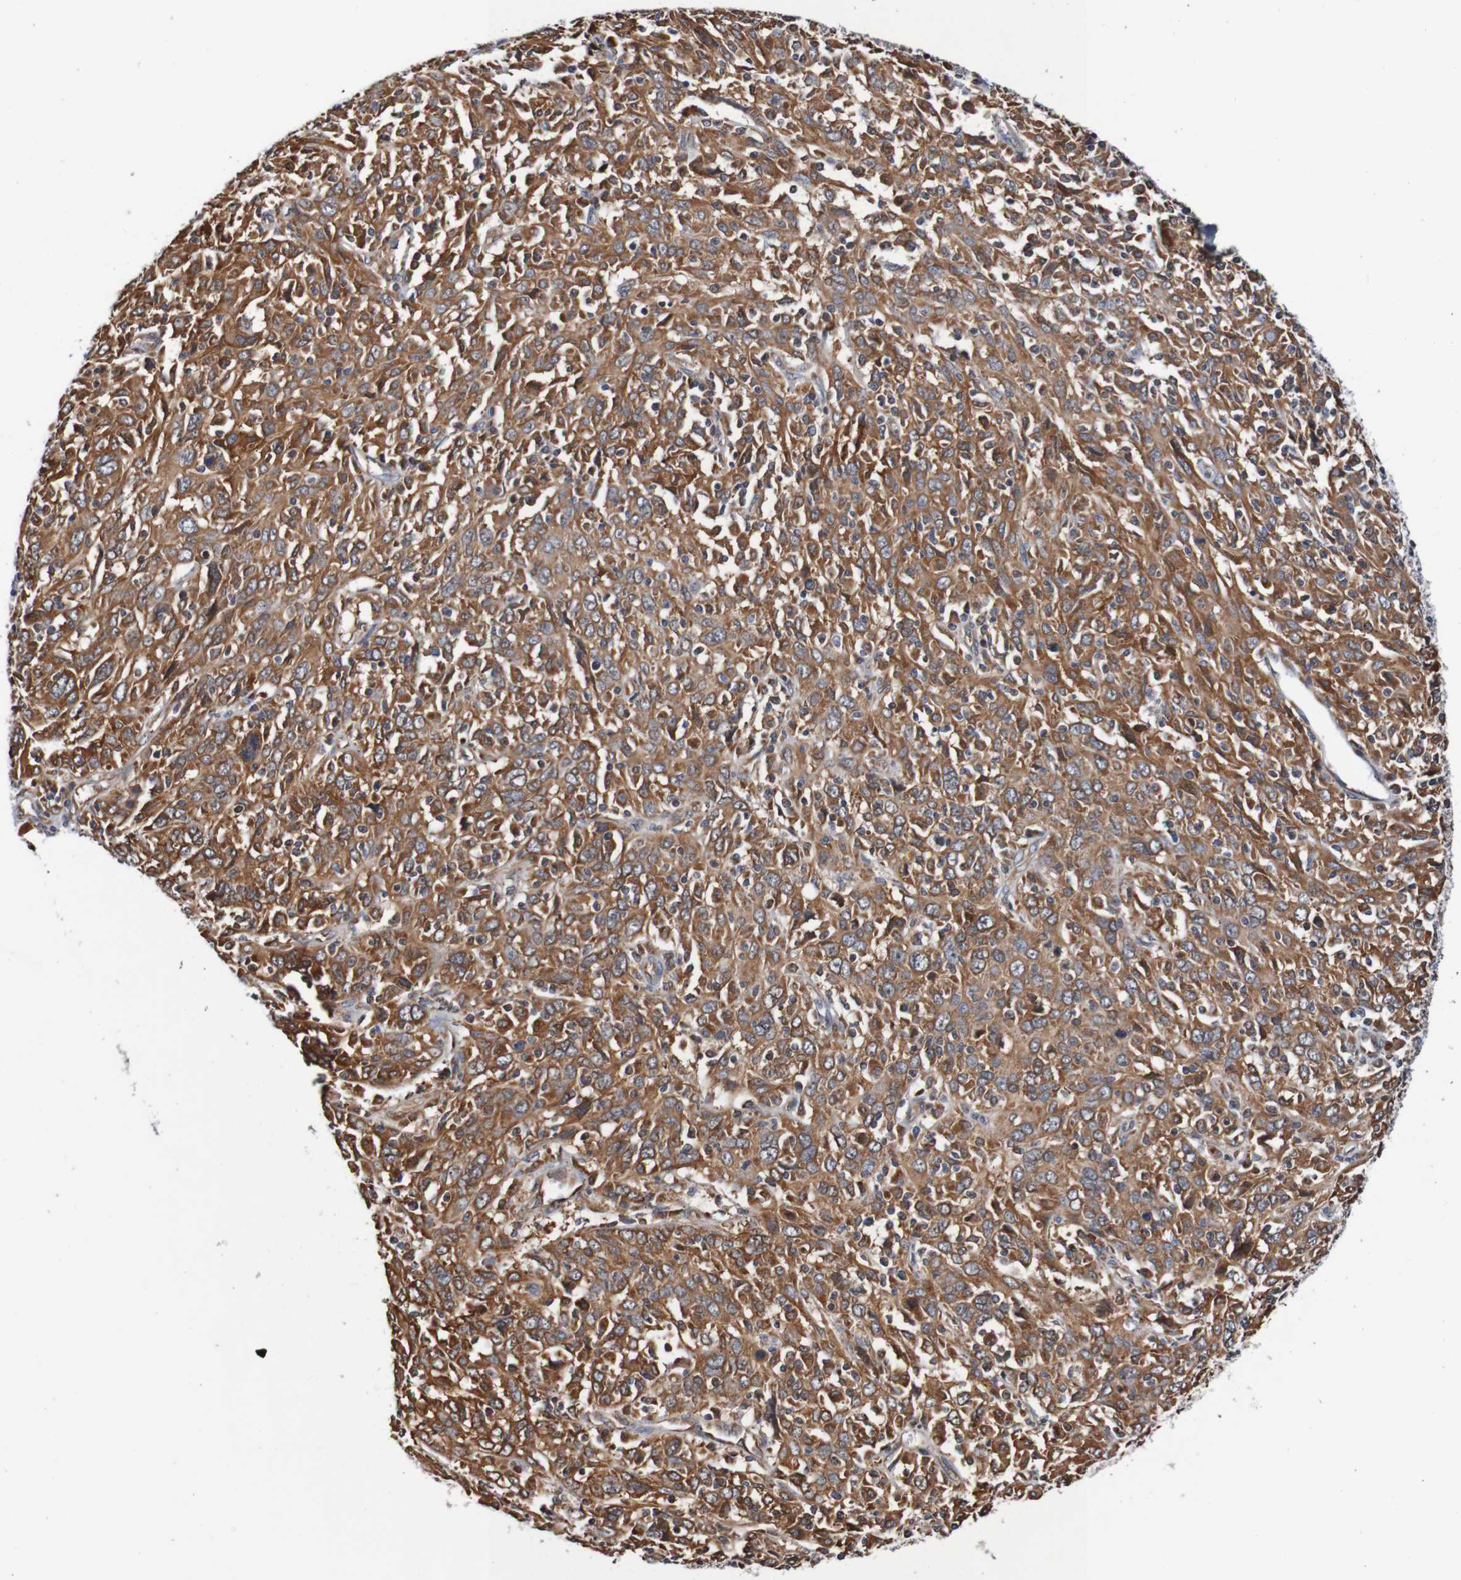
{"staining": {"intensity": "strong", "quantity": ">75%", "location": "cytoplasmic/membranous"}, "tissue": "cervical cancer", "cell_type": "Tumor cells", "image_type": "cancer", "snomed": [{"axis": "morphology", "description": "Squamous cell carcinoma, NOS"}, {"axis": "topography", "description": "Cervix"}], "caption": "Cervical cancer was stained to show a protein in brown. There is high levels of strong cytoplasmic/membranous positivity in about >75% of tumor cells.", "gene": "AXIN1", "patient": {"sex": "female", "age": 46}}